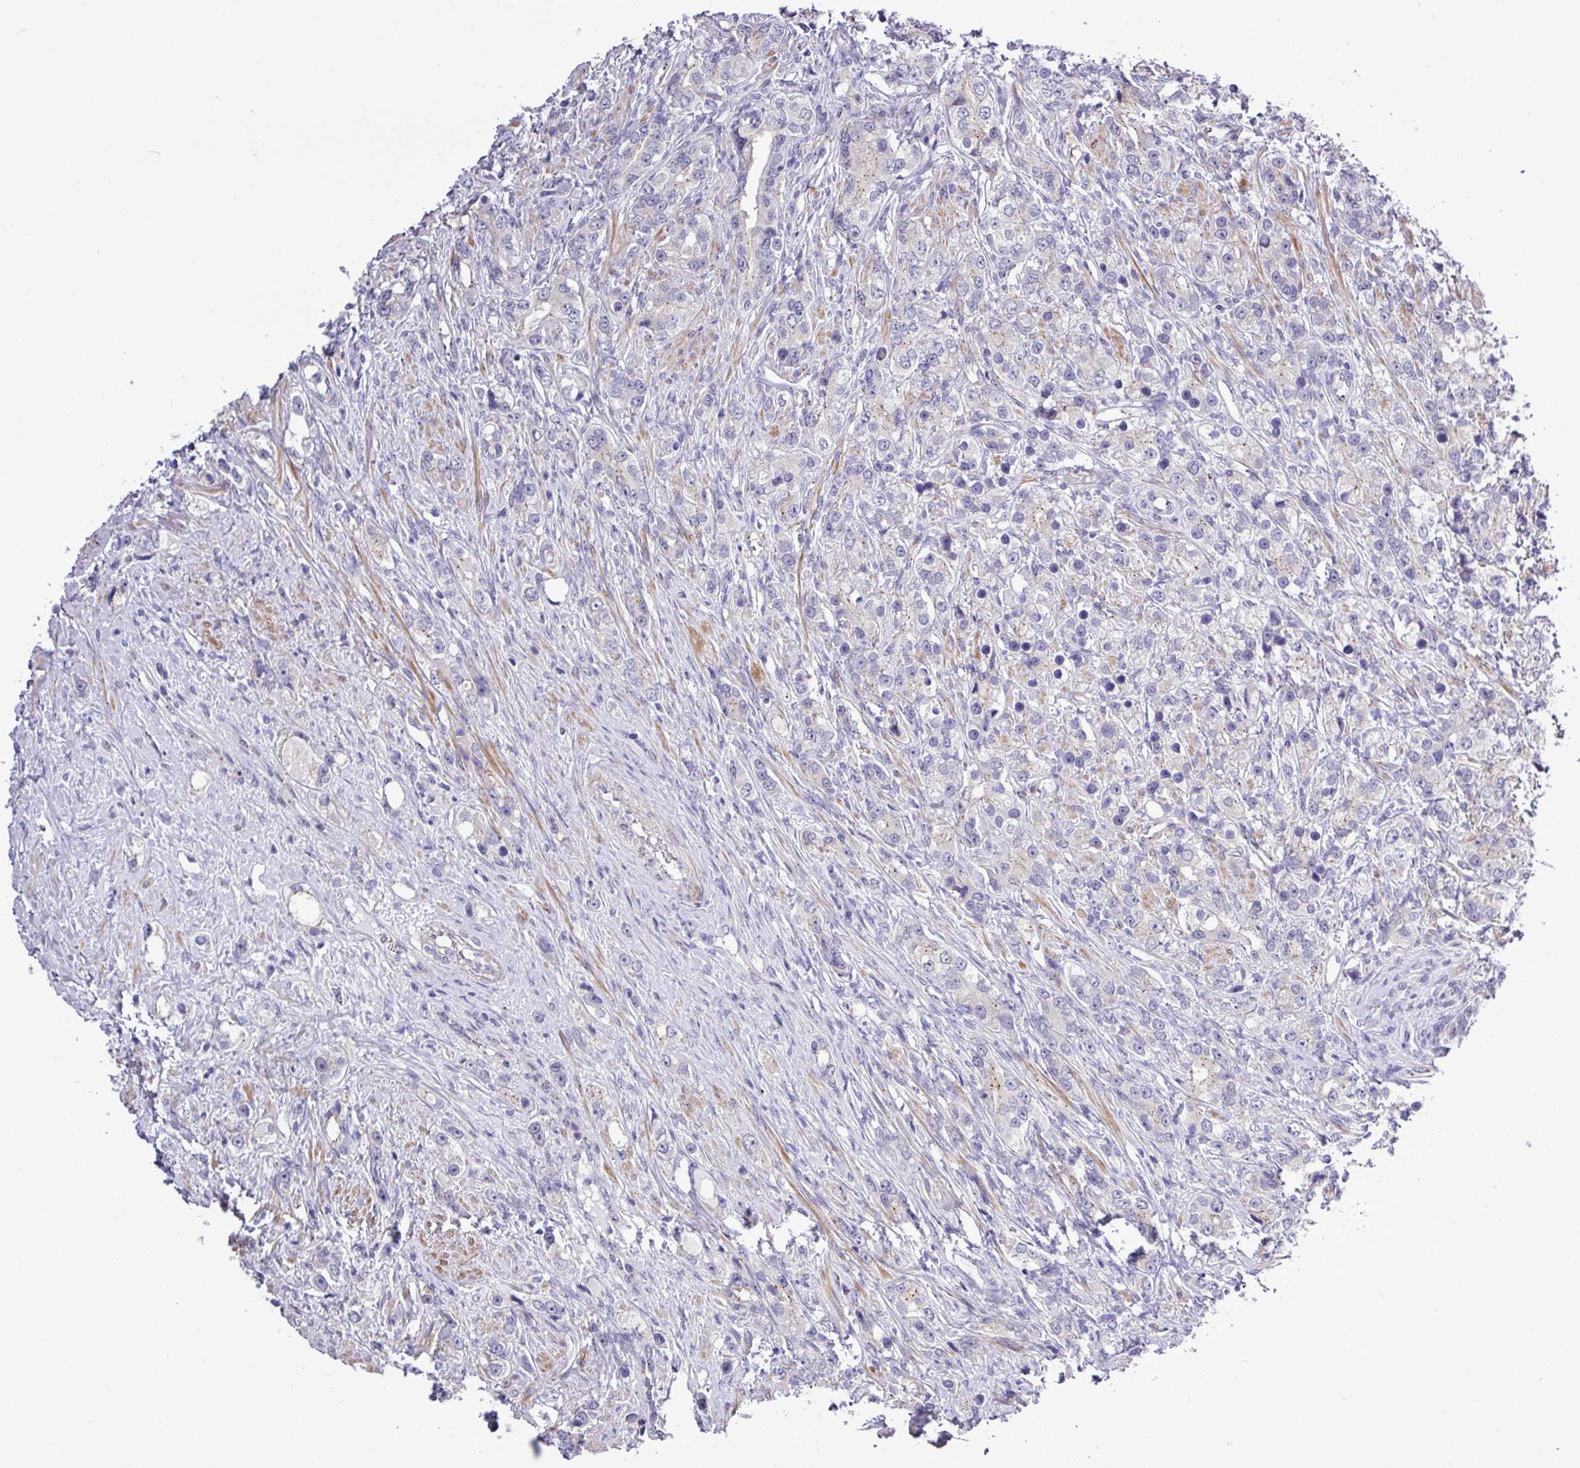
{"staining": {"intensity": "negative", "quantity": "none", "location": "none"}, "tissue": "prostate cancer", "cell_type": "Tumor cells", "image_type": "cancer", "snomed": [{"axis": "morphology", "description": "Adenocarcinoma, High grade"}, {"axis": "topography", "description": "Prostate"}], "caption": "The micrograph reveals no staining of tumor cells in adenocarcinoma (high-grade) (prostate).", "gene": "SPINK8", "patient": {"sex": "male", "age": 63}}